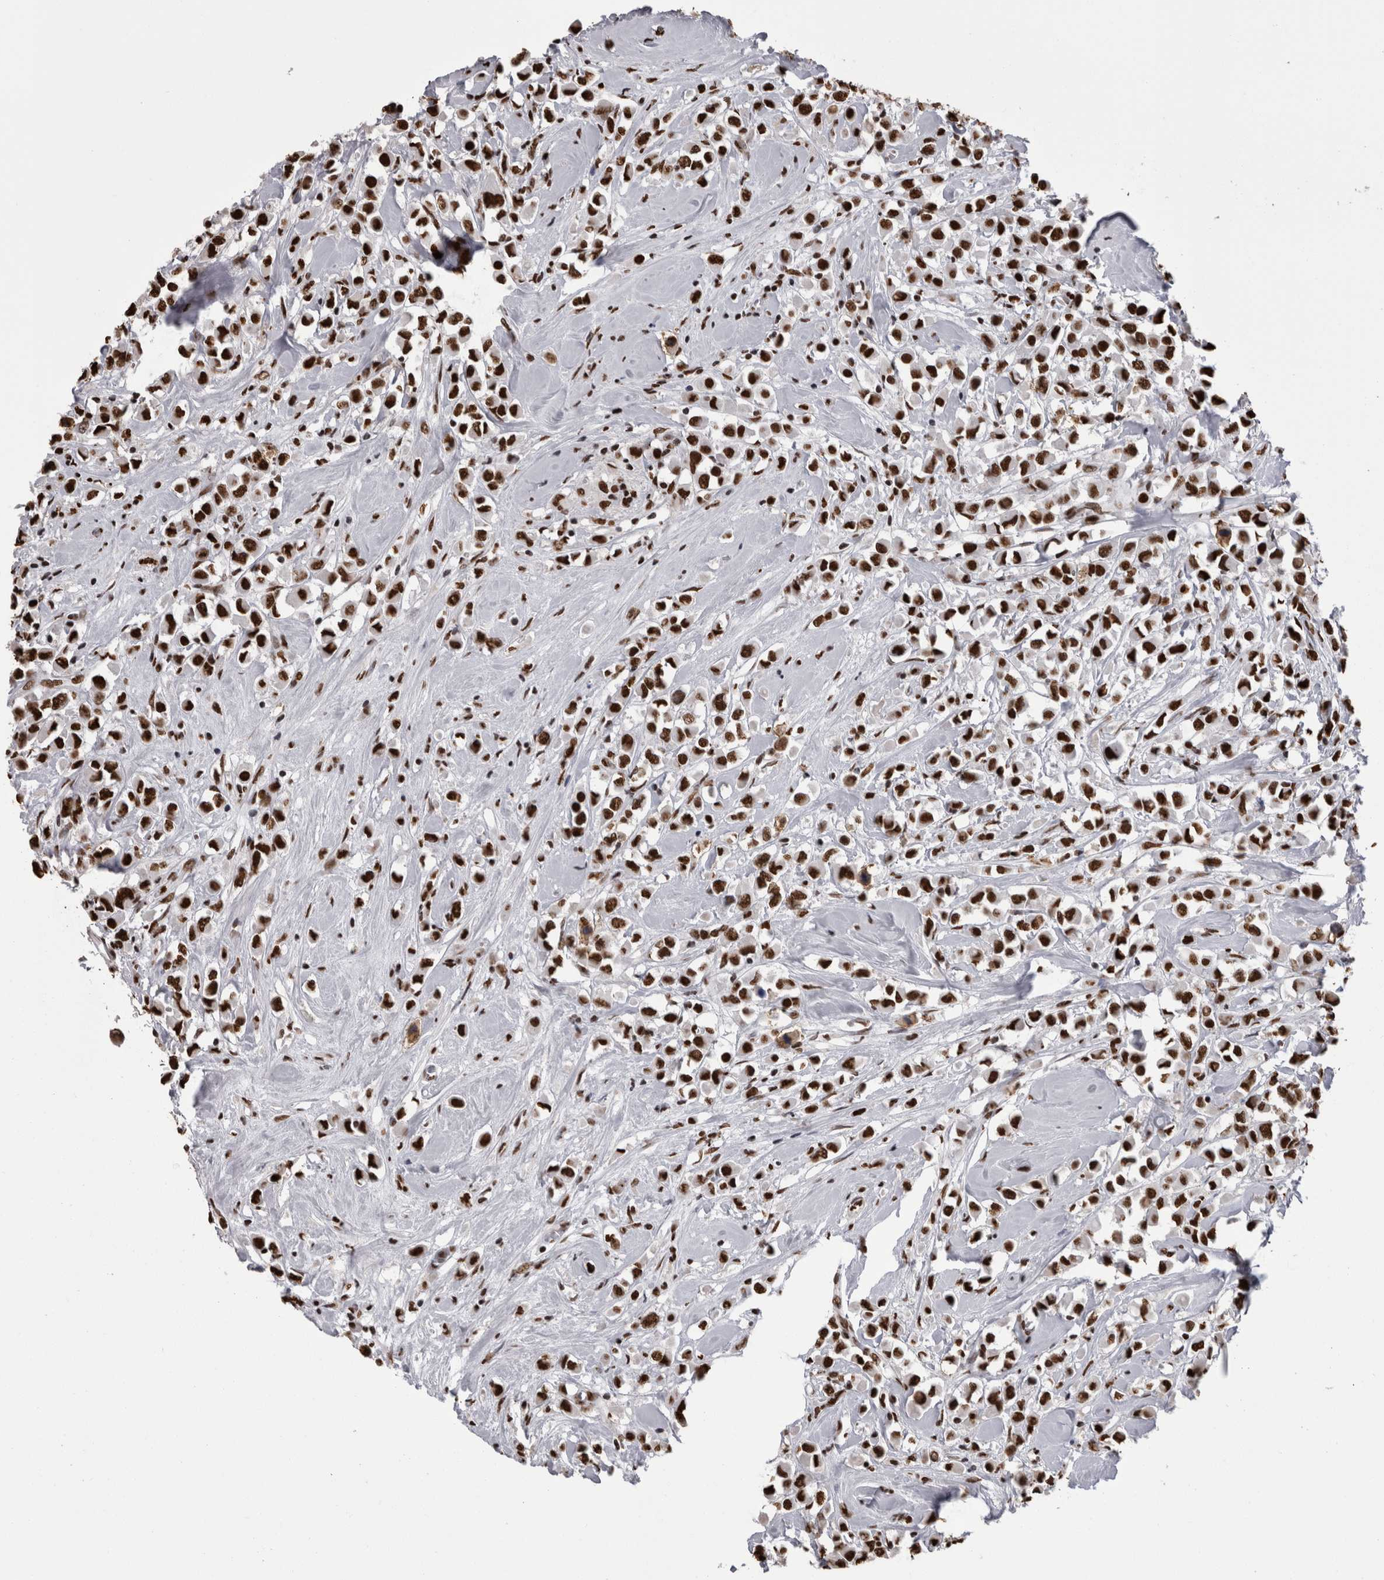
{"staining": {"intensity": "strong", "quantity": ">75%", "location": "nuclear"}, "tissue": "breast cancer", "cell_type": "Tumor cells", "image_type": "cancer", "snomed": [{"axis": "morphology", "description": "Duct carcinoma"}, {"axis": "topography", "description": "Breast"}], "caption": "An immunohistochemistry micrograph of neoplastic tissue is shown. Protein staining in brown labels strong nuclear positivity in breast cancer within tumor cells. The protein of interest is shown in brown color, while the nuclei are stained blue.", "gene": "HNRNPM", "patient": {"sex": "female", "age": 61}}